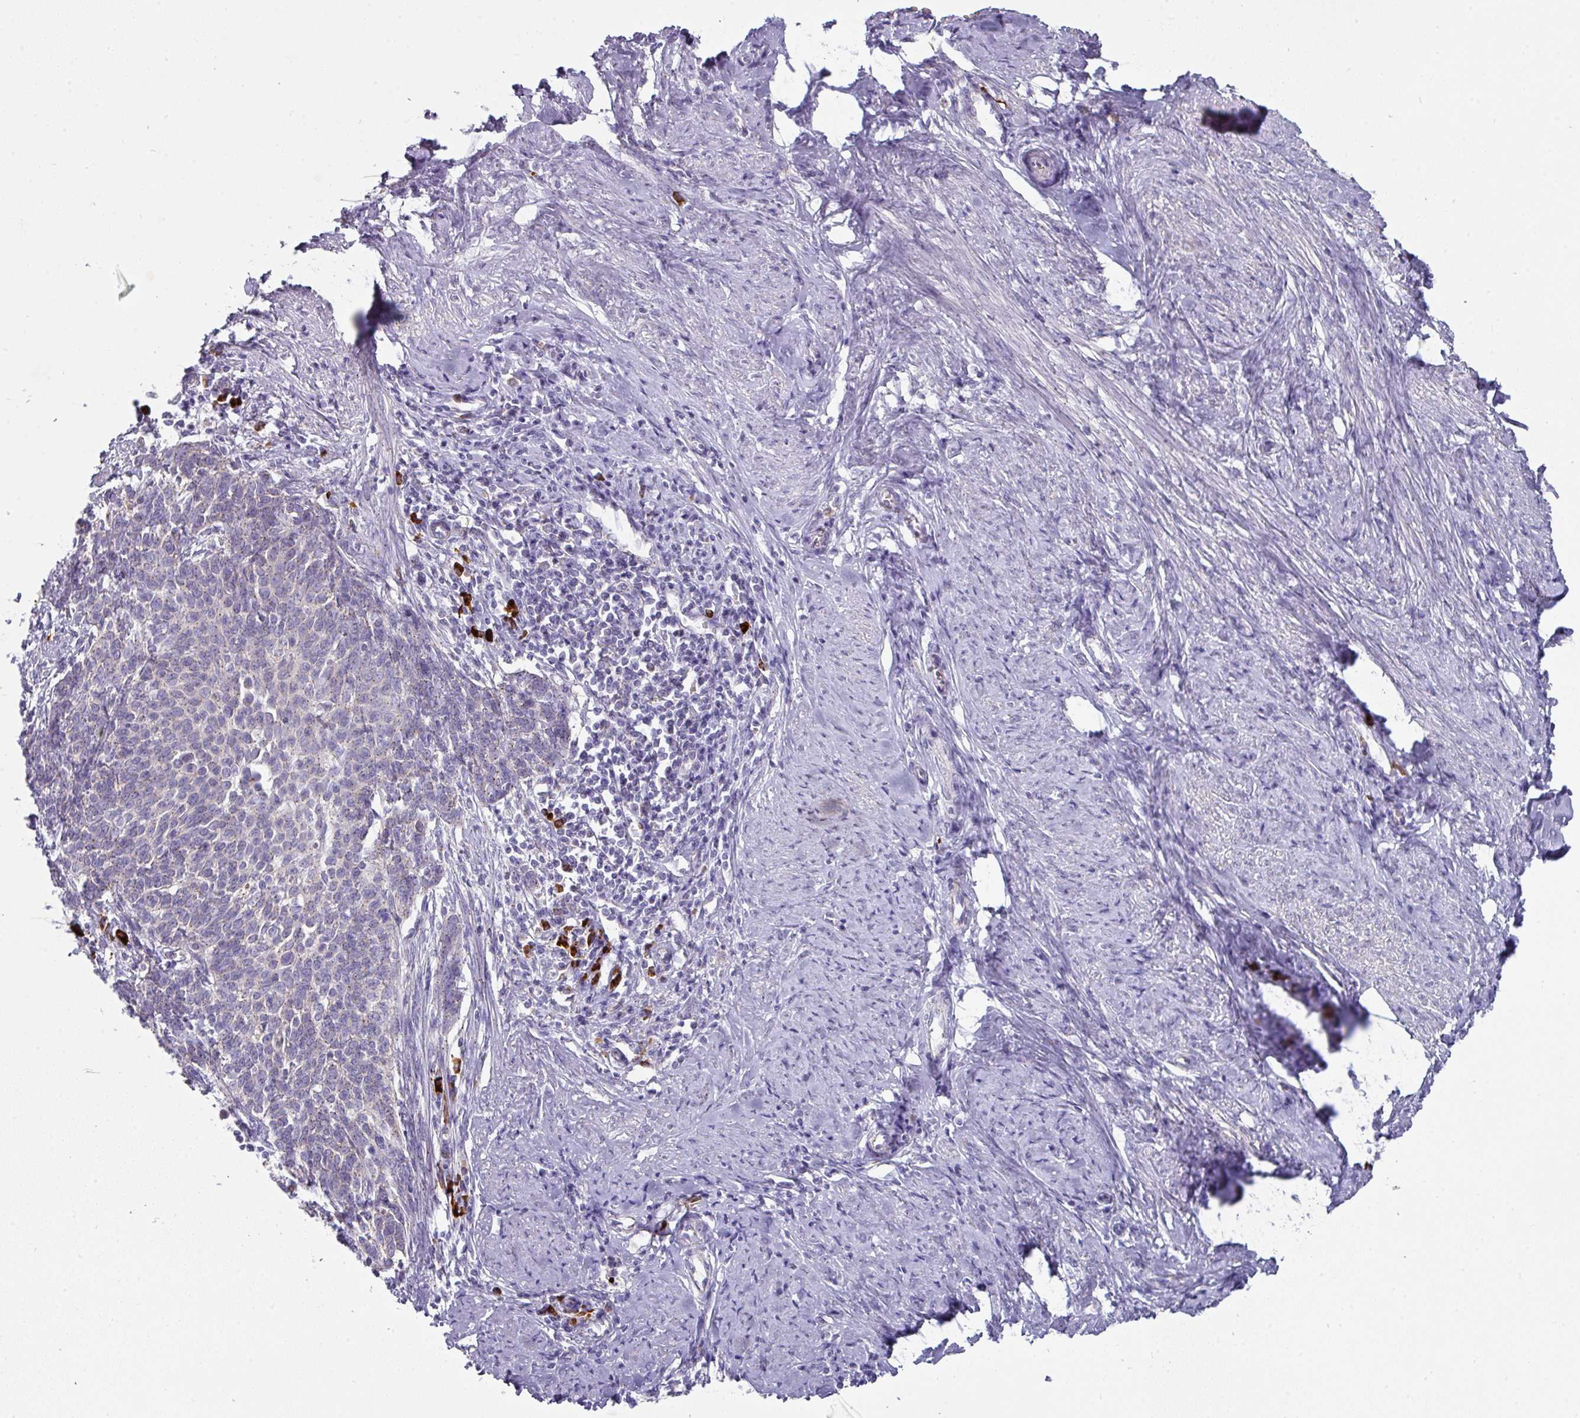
{"staining": {"intensity": "negative", "quantity": "none", "location": "none"}, "tissue": "cervical cancer", "cell_type": "Tumor cells", "image_type": "cancer", "snomed": [{"axis": "morphology", "description": "Squamous cell carcinoma, NOS"}, {"axis": "topography", "description": "Cervix"}], "caption": "An image of cervical cancer stained for a protein demonstrates no brown staining in tumor cells.", "gene": "IL4R", "patient": {"sex": "female", "age": 39}}